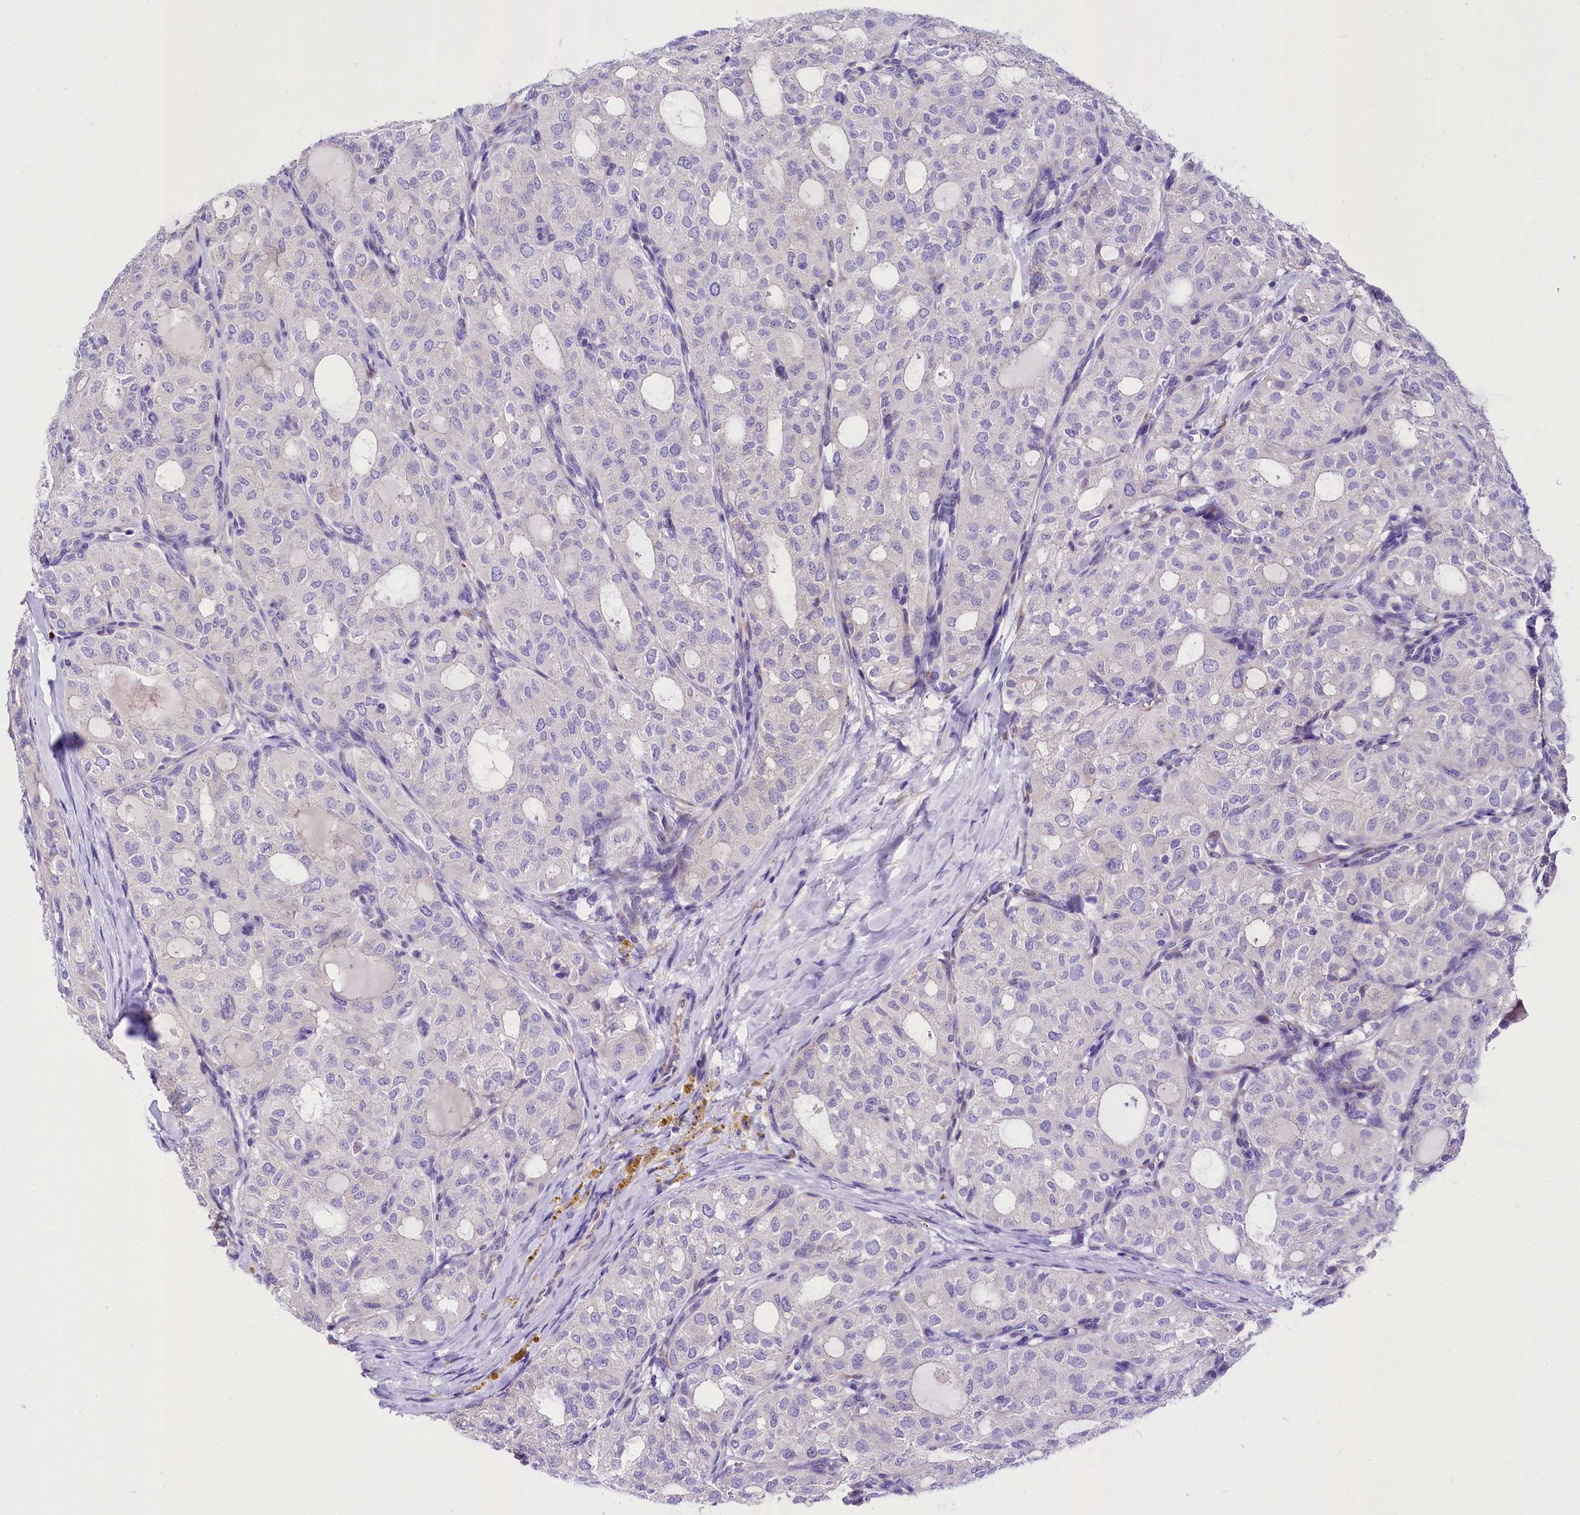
{"staining": {"intensity": "negative", "quantity": "none", "location": "none"}, "tissue": "thyroid cancer", "cell_type": "Tumor cells", "image_type": "cancer", "snomed": [{"axis": "morphology", "description": "Follicular adenoma carcinoma, NOS"}, {"axis": "topography", "description": "Thyroid gland"}], "caption": "The histopathology image exhibits no significant expression in tumor cells of thyroid cancer (follicular adenoma carcinoma).", "gene": "A2ML1", "patient": {"sex": "male", "age": 75}}